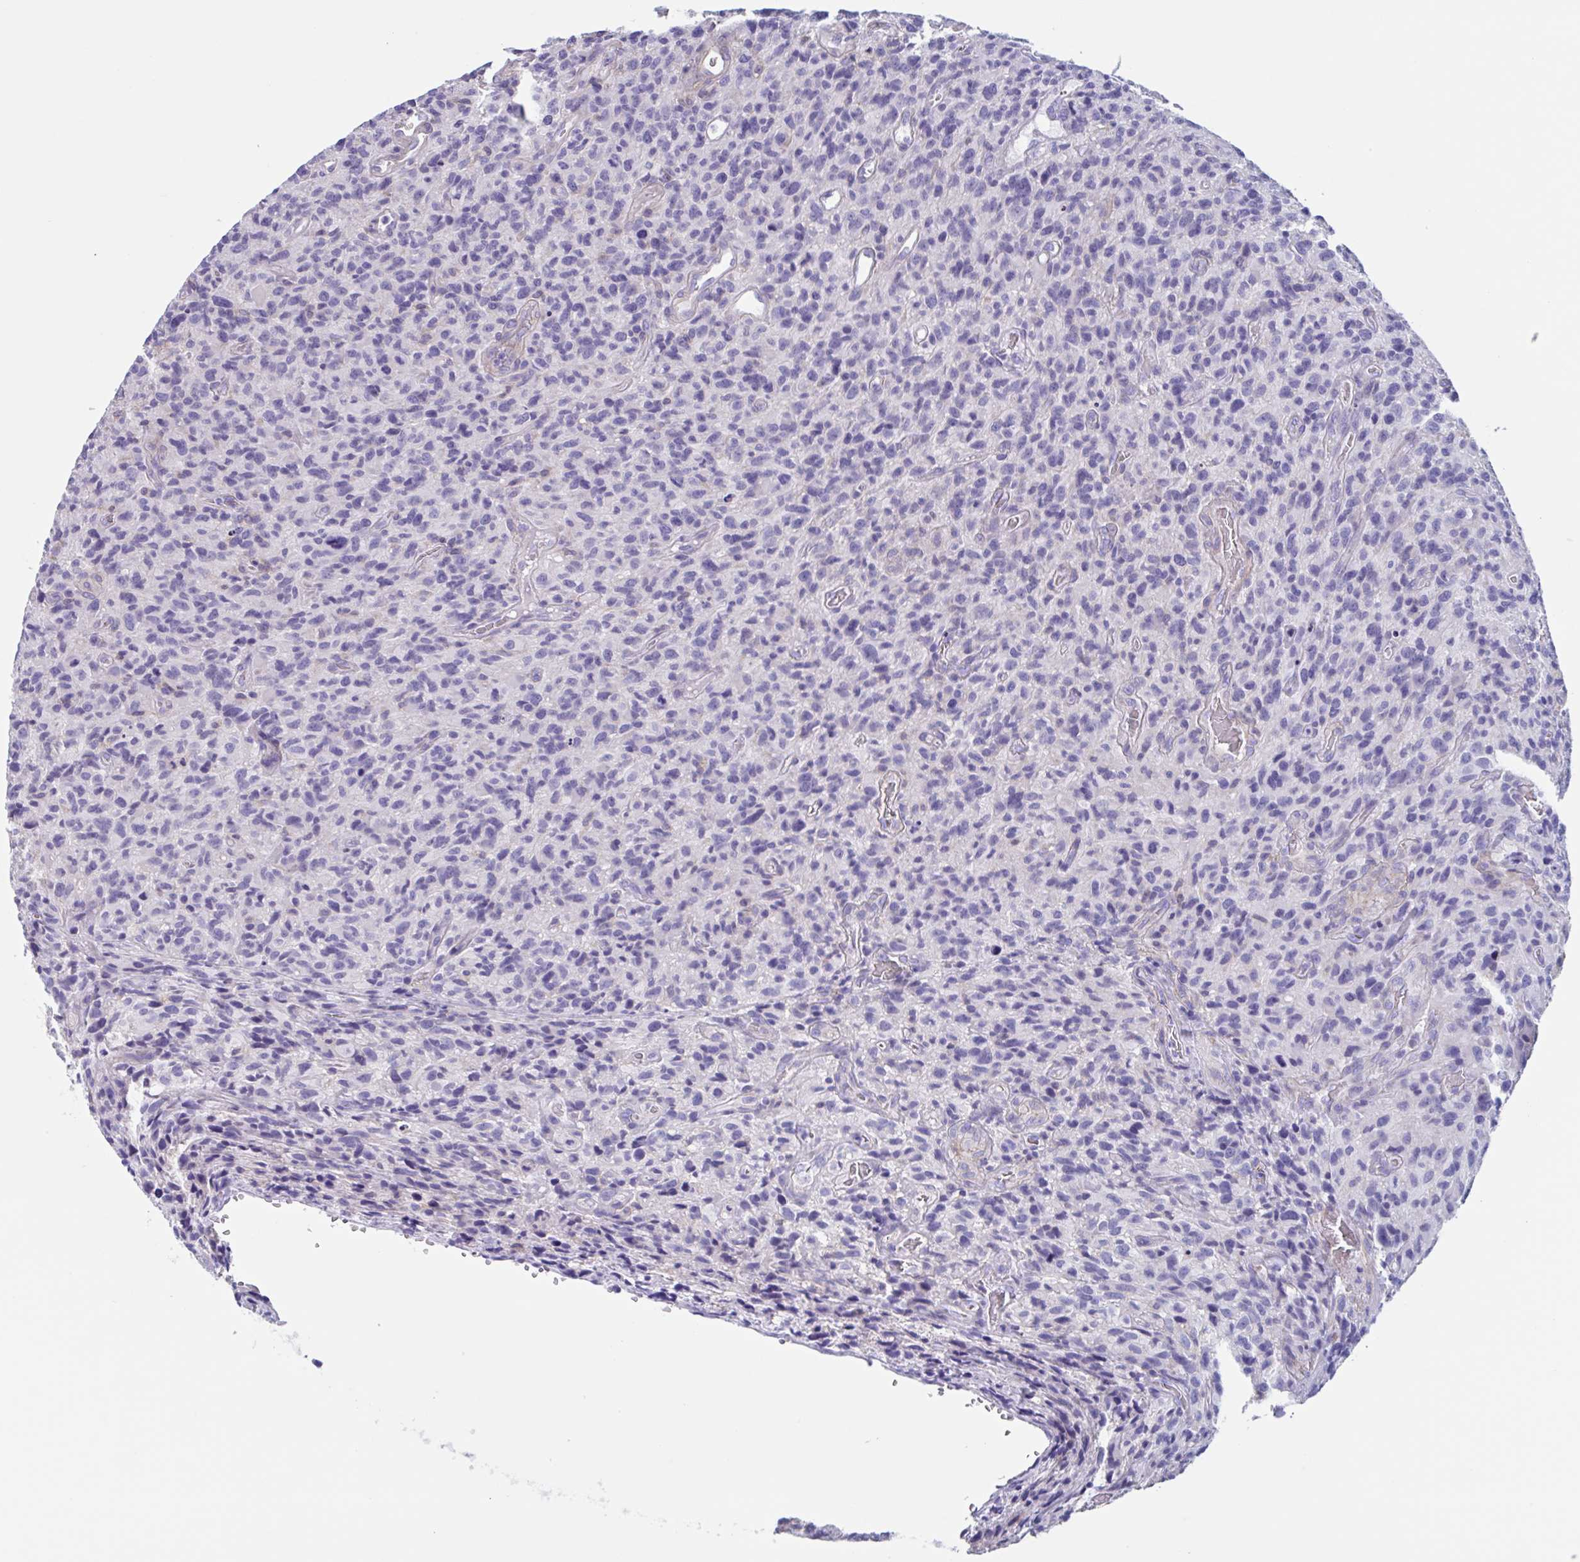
{"staining": {"intensity": "negative", "quantity": "none", "location": "none"}, "tissue": "glioma", "cell_type": "Tumor cells", "image_type": "cancer", "snomed": [{"axis": "morphology", "description": "Glioma, malignant, High grade"}, {"axis": "topography", "description": "Brain"}], "caption": "Tumor cells are negative for protein expression in human high-grade glioma (malignant).", "gene": "LPIN3", "patient": {"sex": "male", "age": 76}}